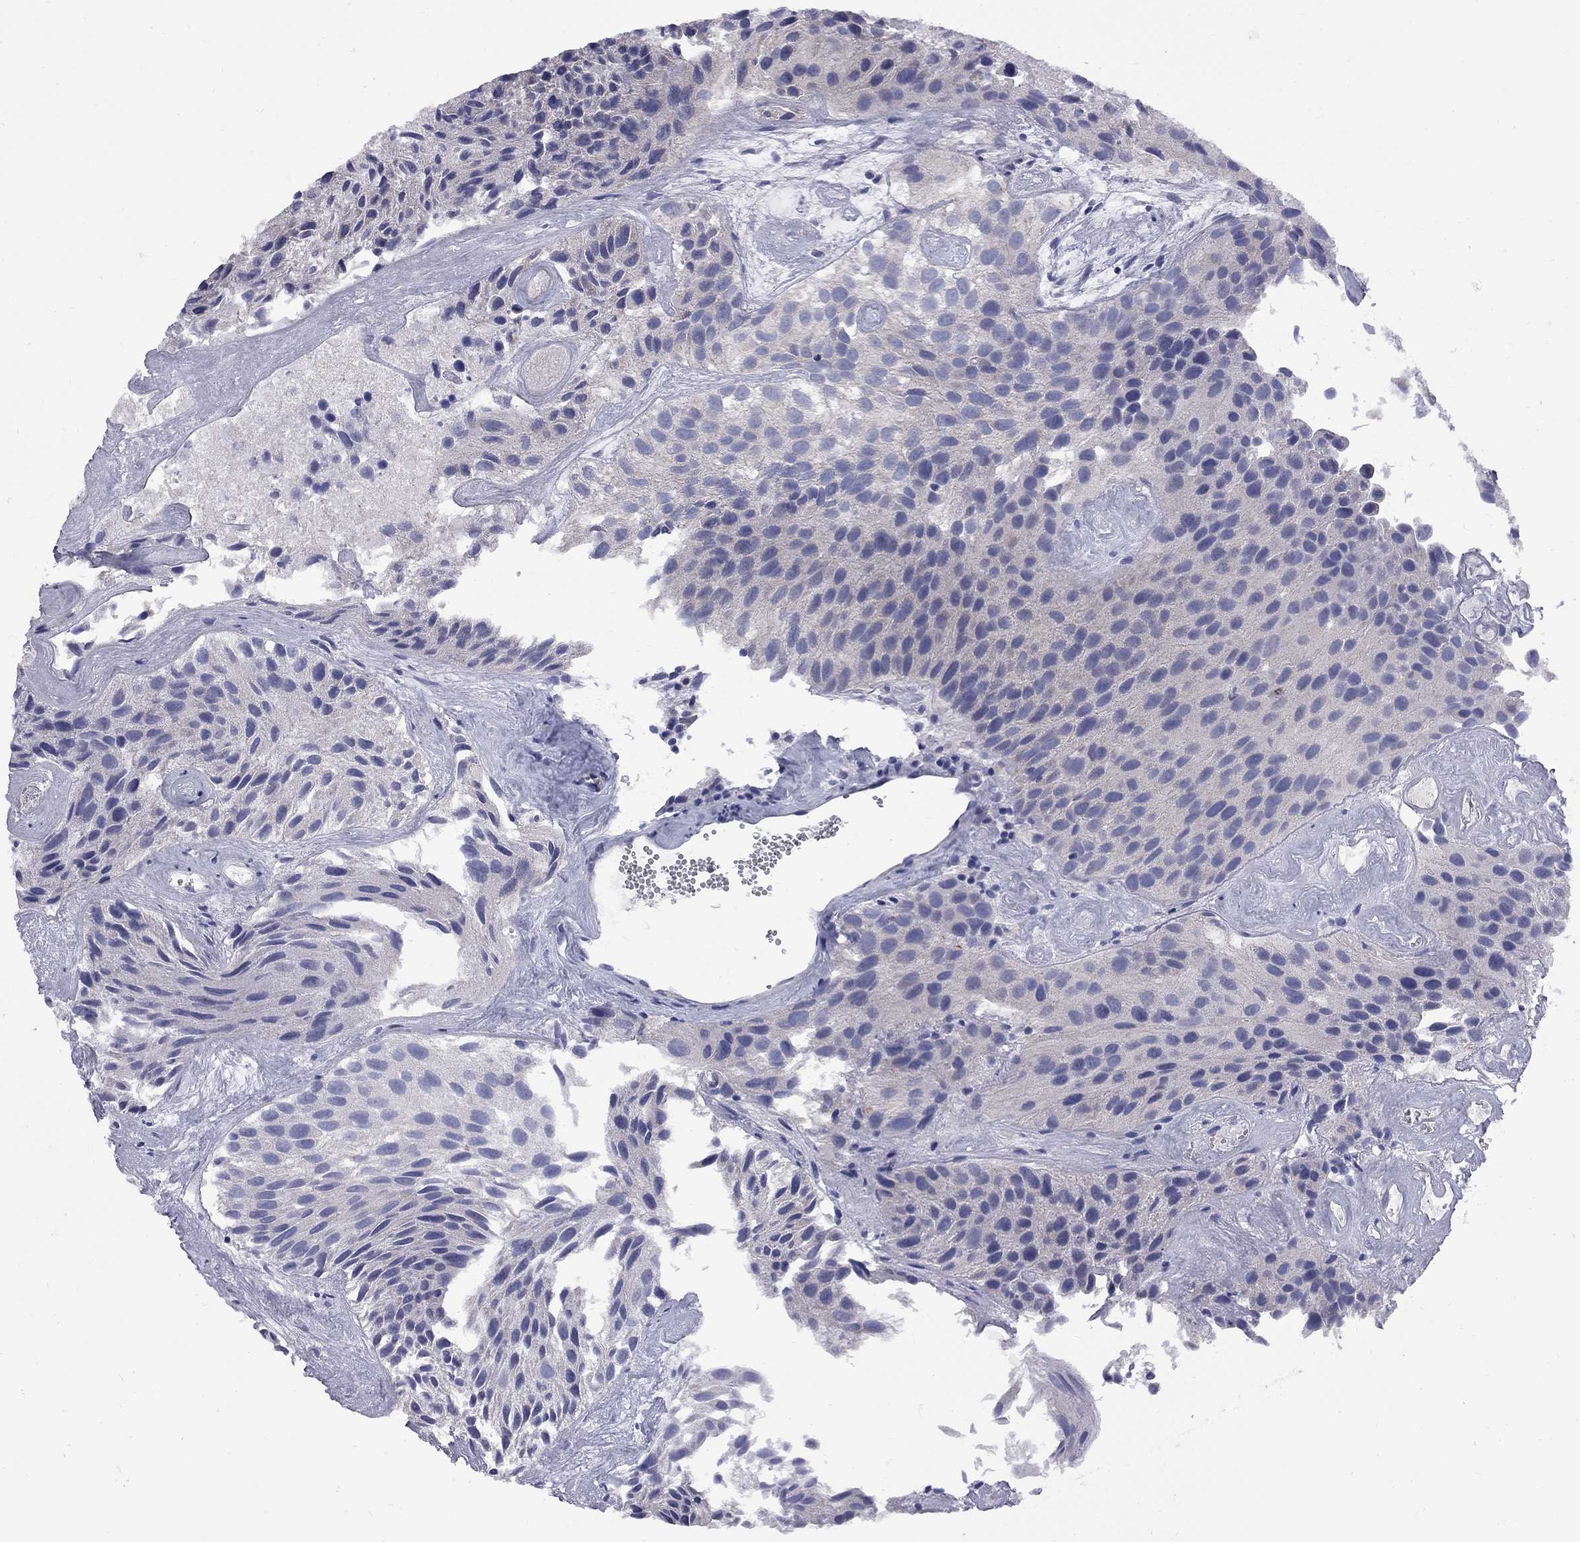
{"staining": {"intensity": "negative", "quantity": "none", "location": "none"}, "tissue": "urothelial cancer", "cell_type": "Tumor cells", "image_type": "cancer", "snomed": [{"axis": "morphology", "description": "Urothelial carcinoma, Low grade"}, {"axis": "topography", "description": "Urinary bladder"}], "caption": "High magnification brightfield microscopy of urothelial carcinoma (low-grade) stained with DAB (3,3'-diaminobenzidine) (brown) and counterstained with hematoxylin (blue): tumor cells show no significant staining.", "gene": "ABCB4", "patient": {"sex": "female", "age": 87}}